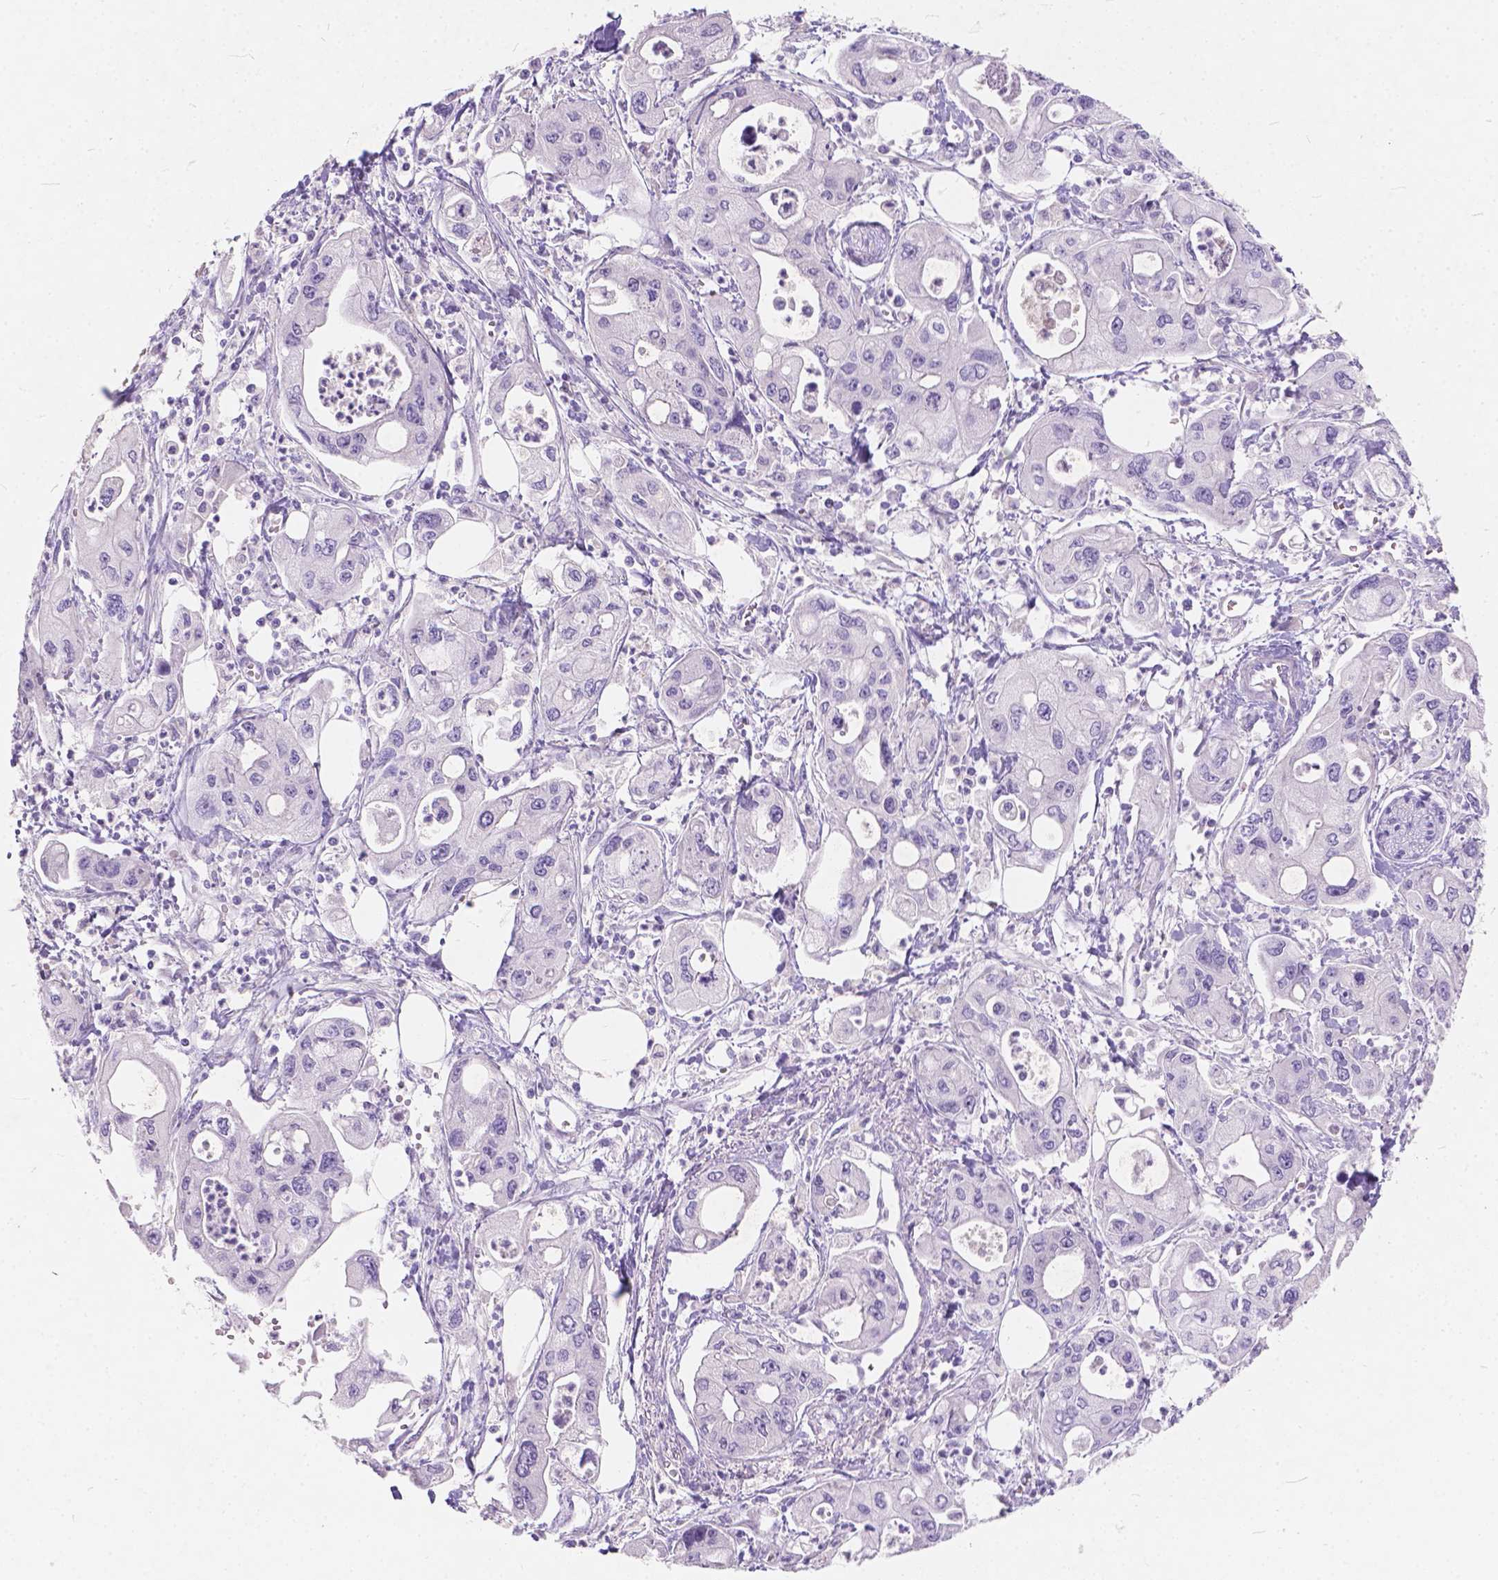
{"staining": {"intensity": "negative", "quantity": "none", "location": "none"}, "tissue": "pancreatic cancer", "cell_type": "Tumor cells", "image_type": "cancer", "snomed": [{"axis": "morphology", "description": "Adenocarcinoma, NOS"}, {"axis": "topography", "description": "Pancreas"}], "caption": "IHC micrograph of adenocarcinoma (pancreatic) stained for a protein (brown), which reveals no expression in tumor cells.", "gene": "PEX11G", "patient": {"sex": "male", "age": 70}}